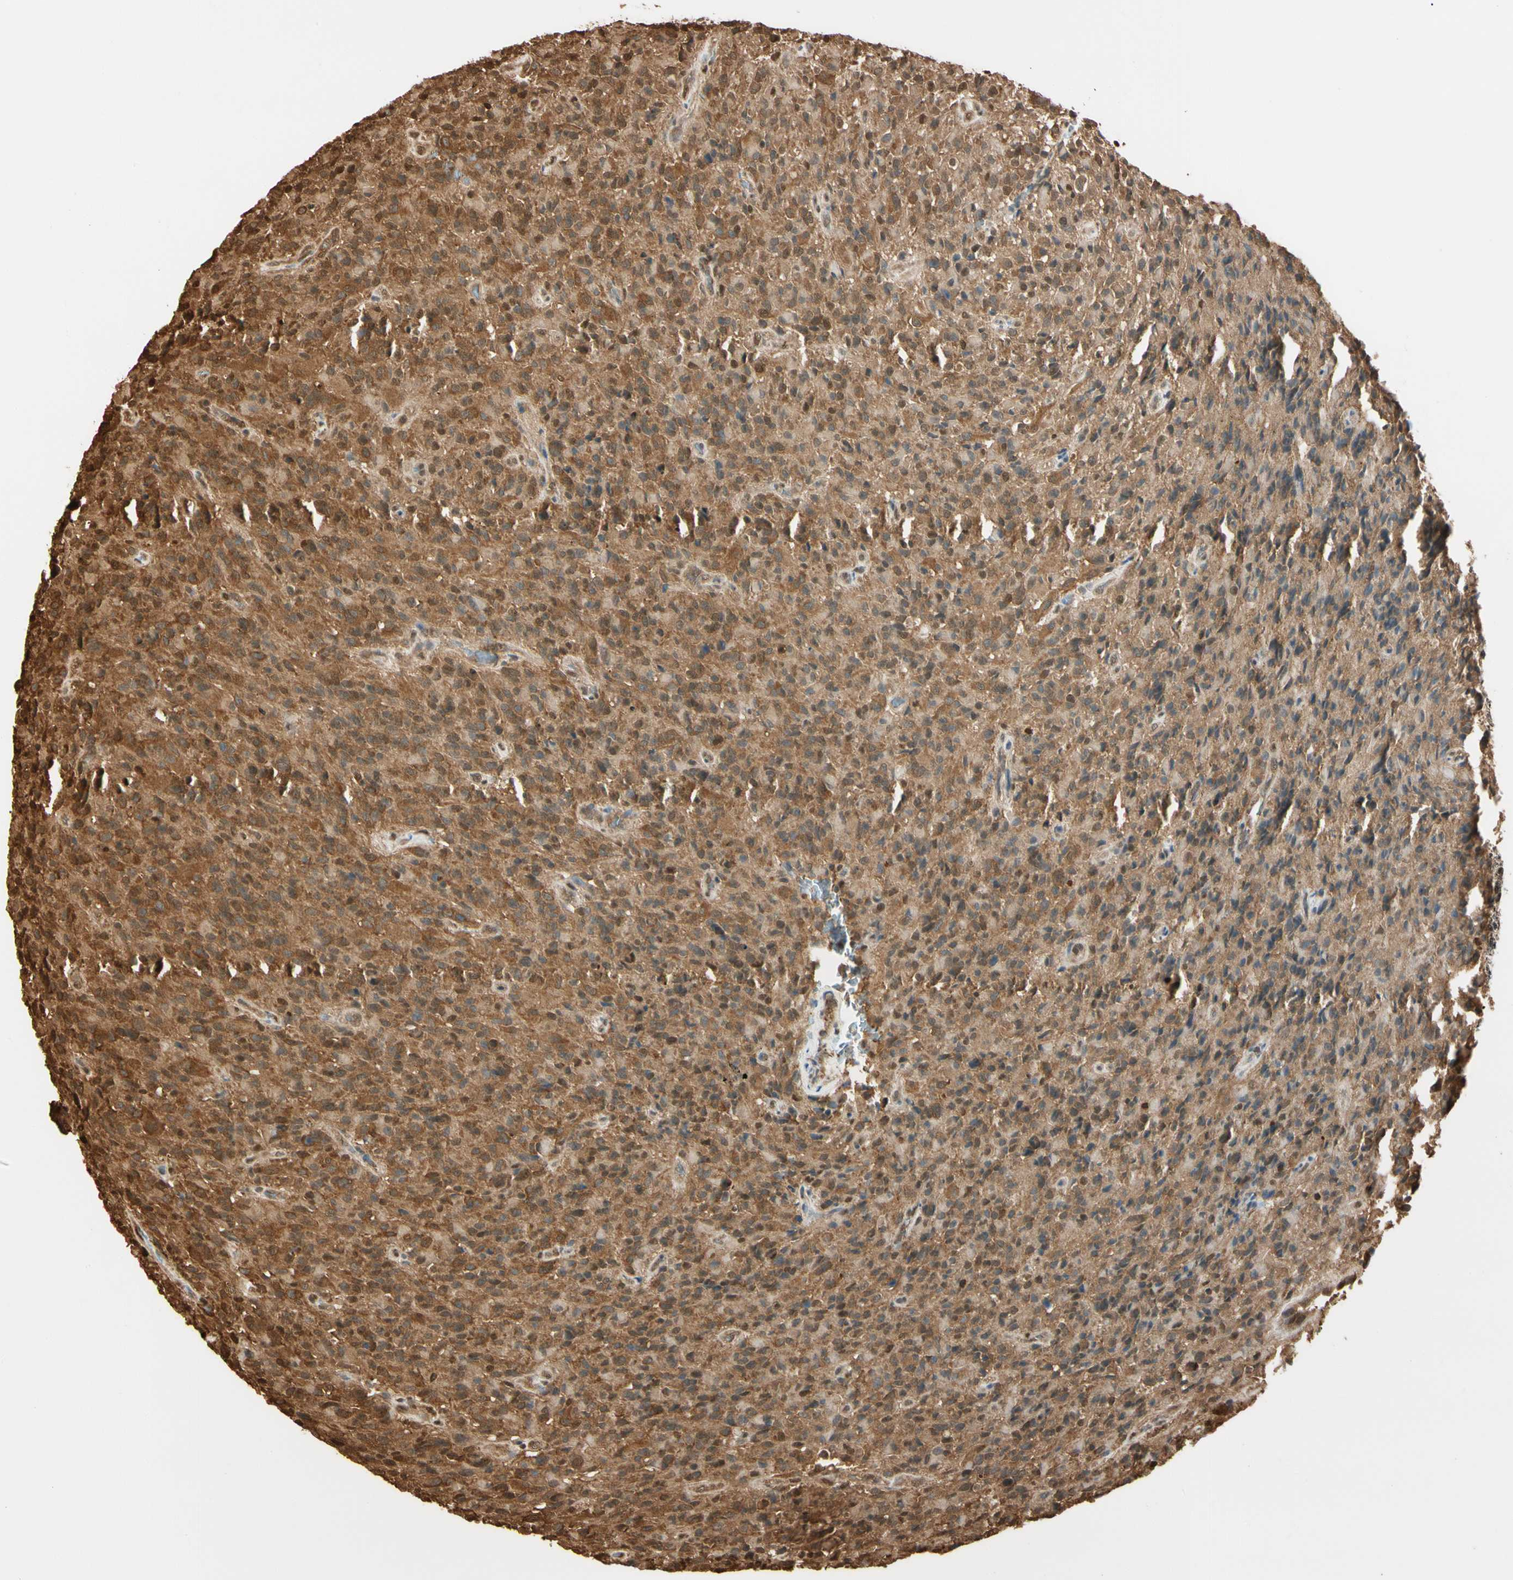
{"staining": {"intensity": "moderate", "quantity": ">75%", "location": "cytoplasmic/membranous,nuclear"}, "tissue": "glioma", "cell_type": "Tumor cells", "image_type": "cancer", "snomed": [{"axis": "morphology", "description": "Glioma, malignant, High grade"}, {"axis": "topography", "description": "Brain"}], "caption": "Immunohistochemical staining of malignant glioma (high-grade) shows medium levels of moderate cytoplasmic/membranous and nuclear protein positivity in about >75% of tumor cells.", "gene": "PNCK", "patient": {"sex": "male", "age": 71}}